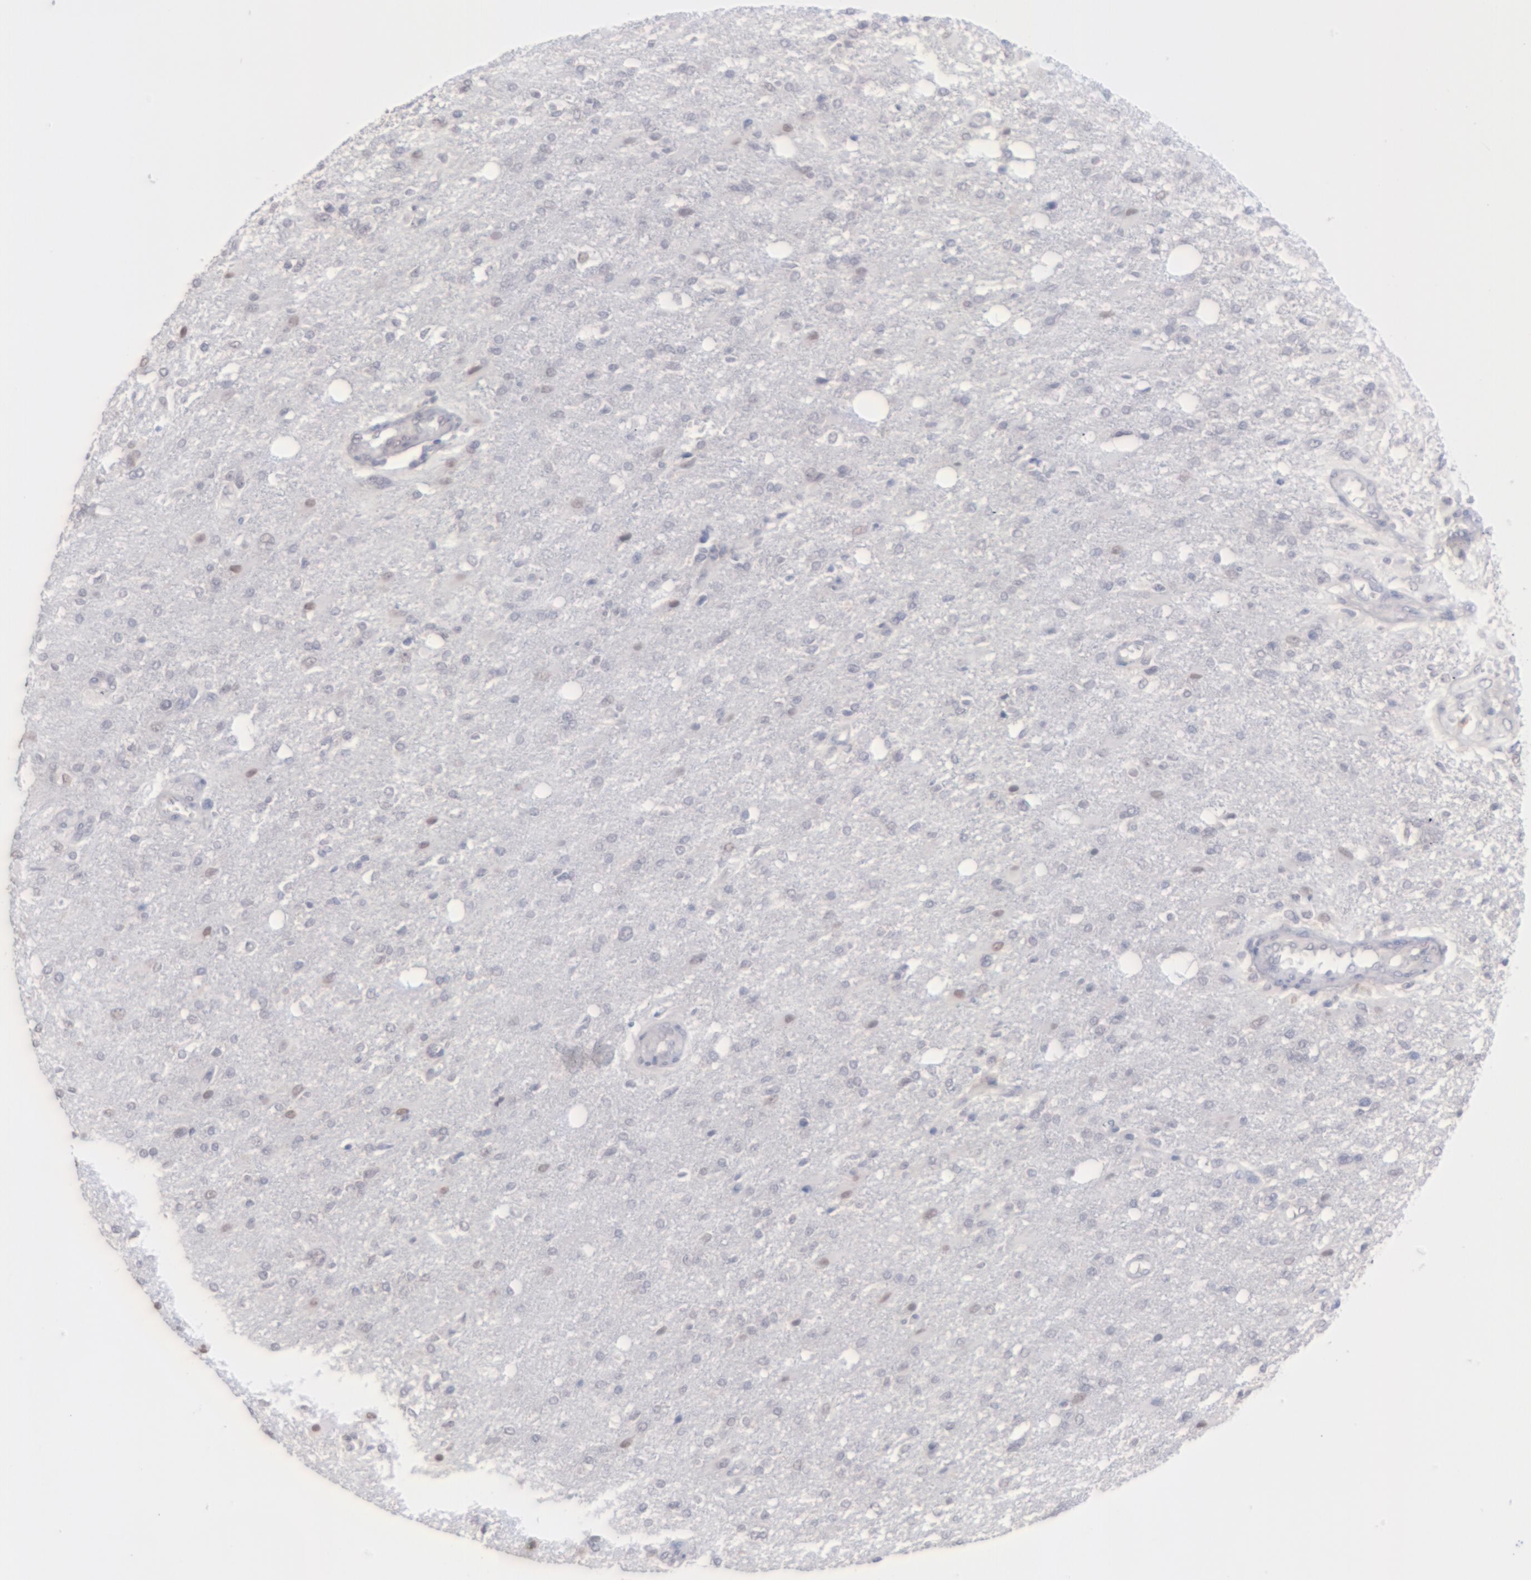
{"staining": {"intensity": "weak", "quantity": "<25%", "location": "nuclear"}, "tissue": "glioma", "cell_type": "Tumor cells", "image_type": "cancer", "snomed": [{"axis": "morphology", "description": "Glioma, malignant, High grade"}, {"axis": "topography", "description": "Cerebral cortex"}], "caption": "A histopathology image of glioma stained for a protein reveals no brown staining in tumor cells. The staining is performed using DAB brown chromogen with nuclei counter-stained in using hematoxylin.", "gene": "MGAM", "patient": {"sex": "male", "age": 76}}